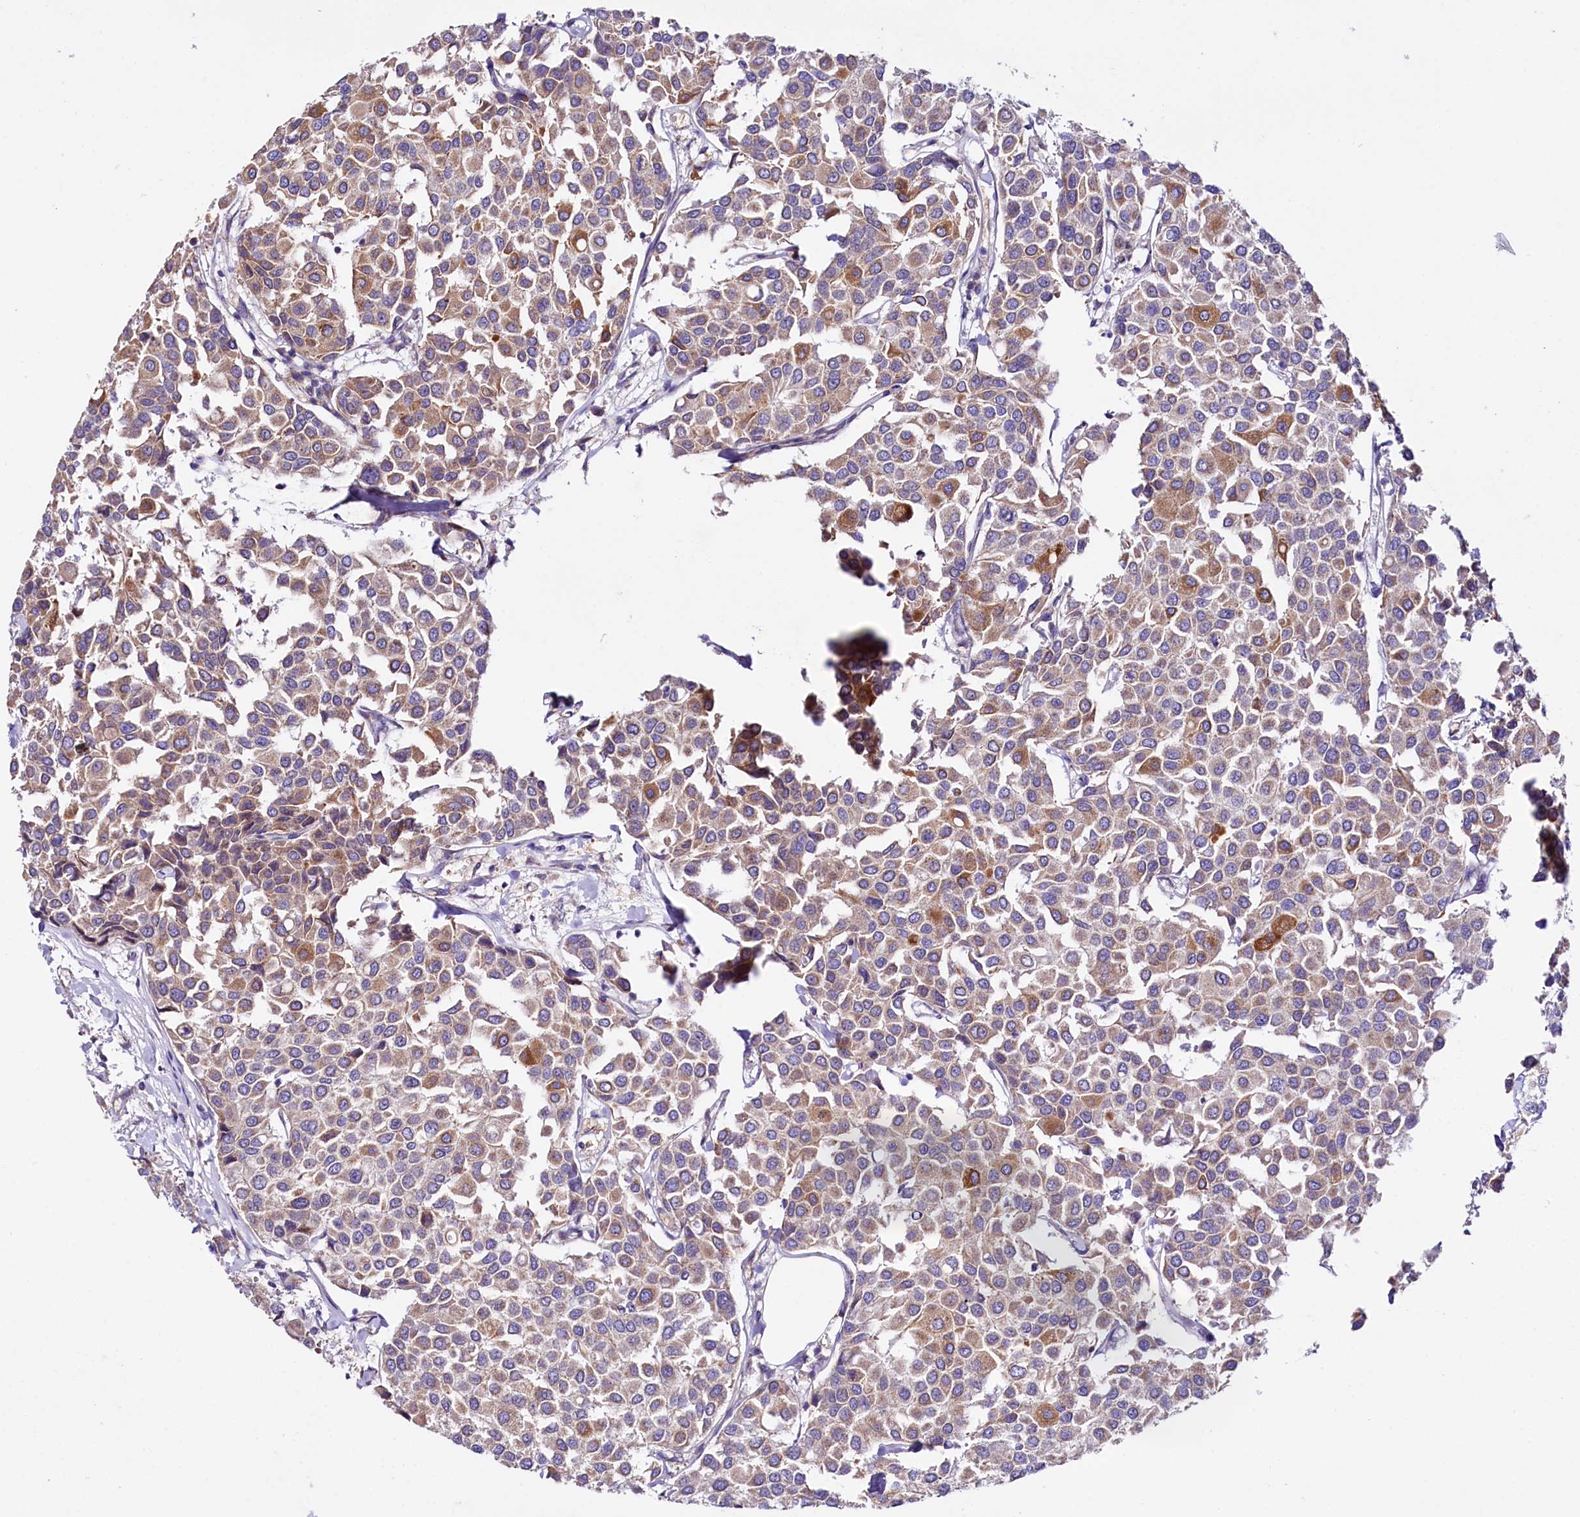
{"staining": {"intensity": "moderate", "quantity": "25%-75%", "location": "cytoplasmic/membranous"}, "tissue": "breast cancer", "cell_type": "Tumor cells", "image_type": "cancer", "snomed": [{"axis": "morphology", "description": "Duct carcinoma"}, {"axis": "topography", "description": "Breast"}], "caption": "Protein expression analysis of human breast cancer reveals moderate cytoplasmic/membranous positivity in about 25%-75% of tumor cells.", "gene": "CEP295", "patient": {"sex": "female", "age": 55}}